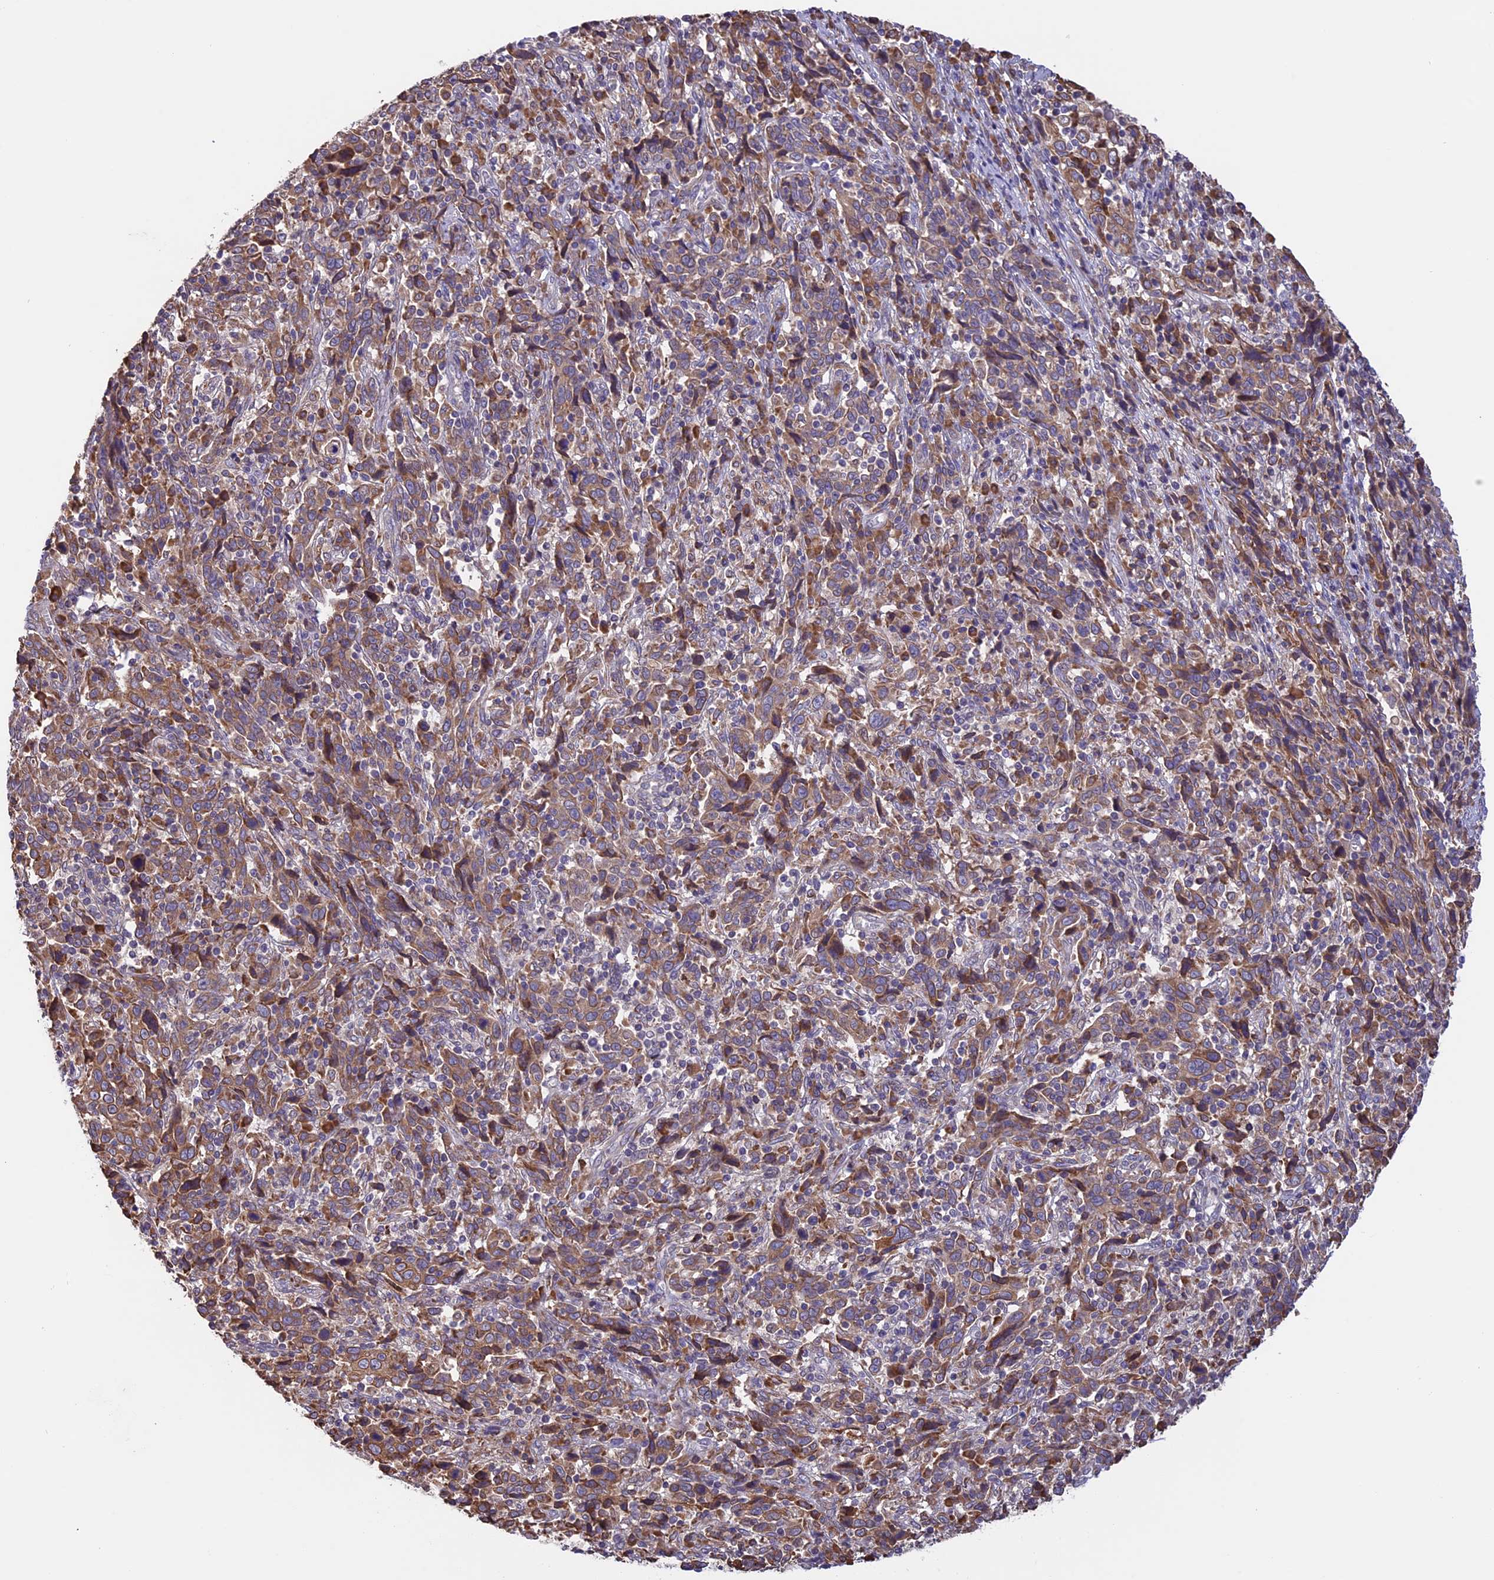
{"staining": {"intensity": "moderate", "quantity": ">75%", "location": "cytoplasmic/membranous"}, "tissue": "cervical cancer", "cell_type": "Tumor cells", "image_type": "cancer", "snomed": [{"axis": "morphology", "description": "Squamous cell carcinoma, NOS"}, {"axis": "topography", "description": "Cervix"}], "caption": "An image of squamous cell carcinoma (cervical) stained for a protein demonstrates moderate cytoplasmic/membranous brown staining in tumor cells.", "gene": "DMRTA2", "patient": {"sex": "female", "age": 46}}